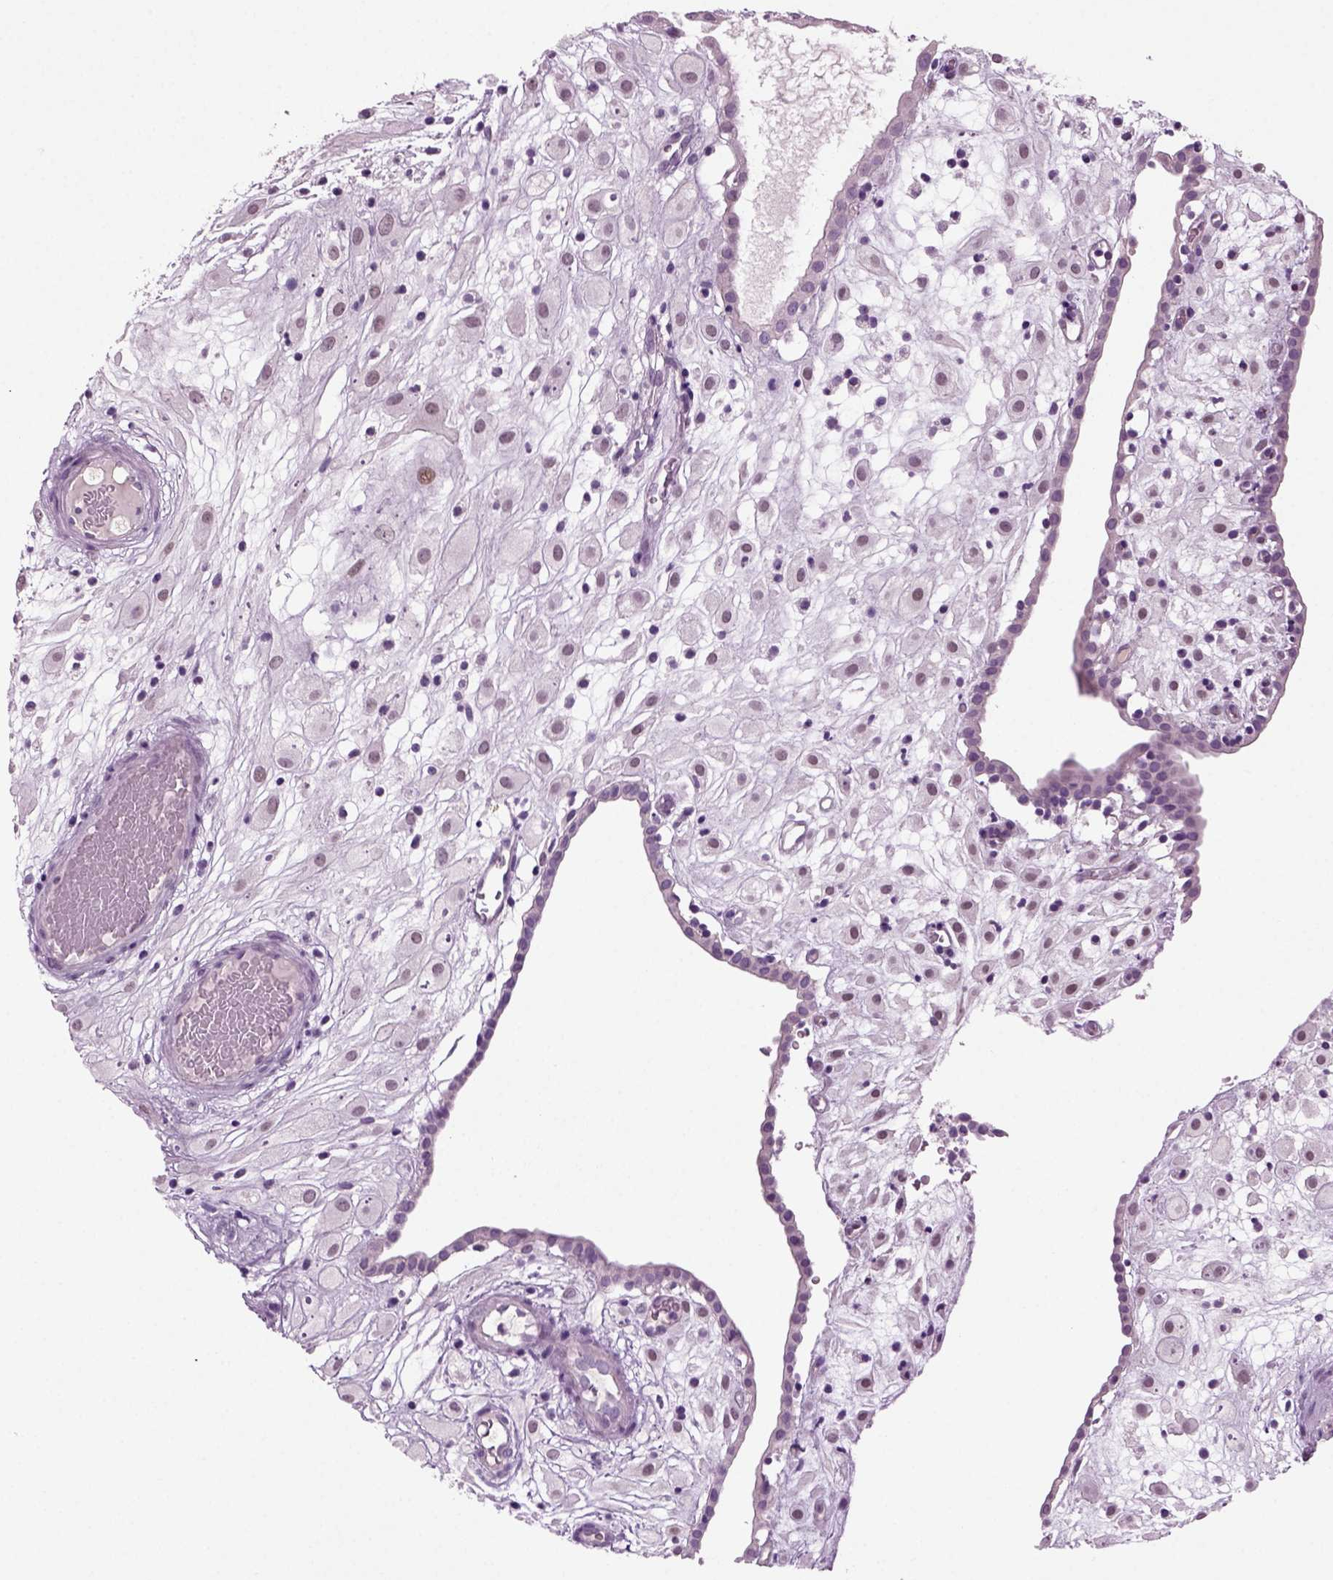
{"staining": {"intensity": "negative", "quantity": "none", "location": "none"}, "tissue": "placenta", "cell_type": "Decidual cells", "image_type": "normal", "snomed": [{"axis": "morphology", "description": "Normal tissue, NOS"}, {"axis": "topography", "description": "Placenta"}], "caption": "An immunohistochemistry image of benign placenta is shown. There is no staining in decidual cells of placenta.", "gene": "COL9A2", "patient": {"sex": "female", "age": 24}}